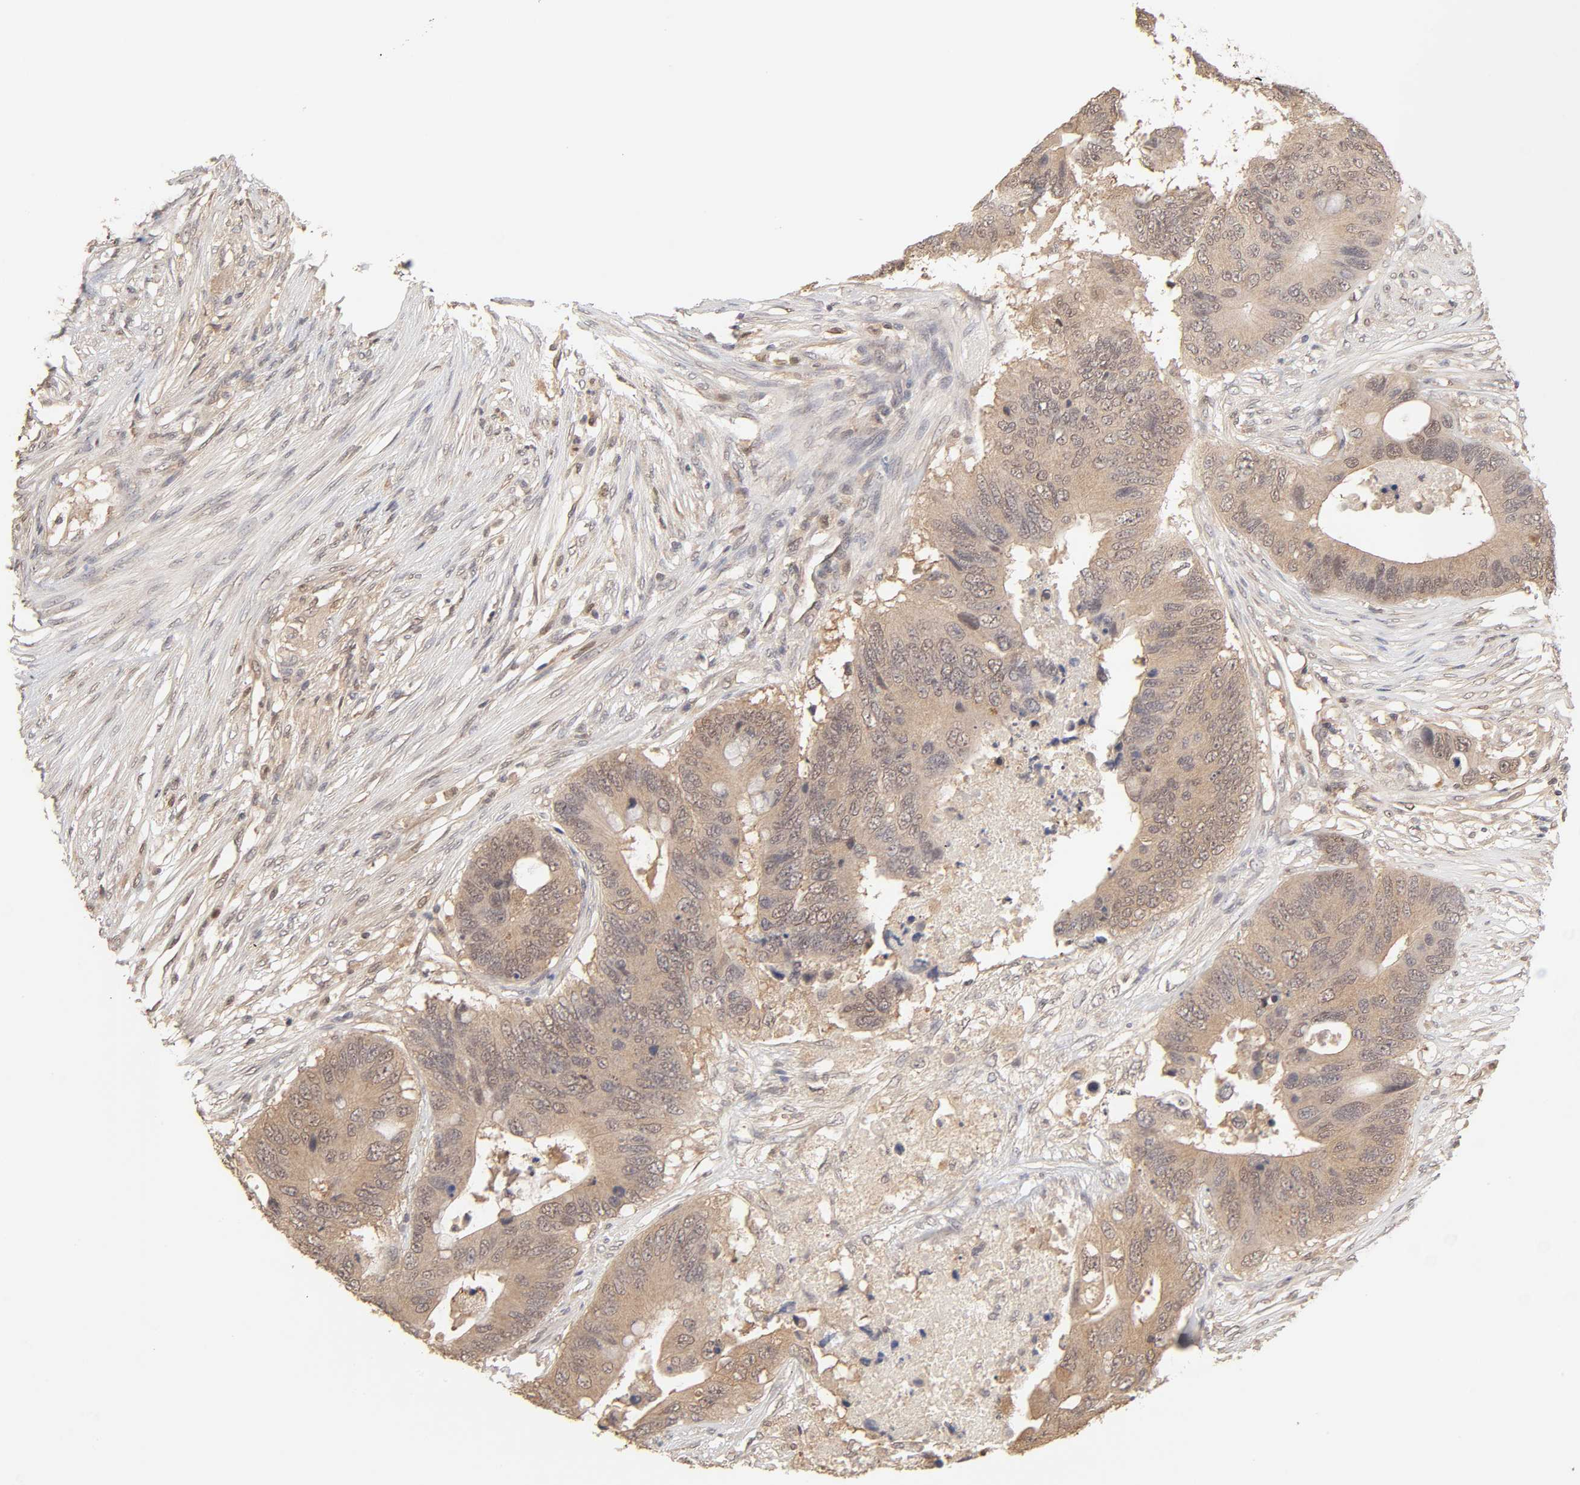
{"staining": {"intensity": "moderate", "quantity": ">75%", "location": "cytoplasmic/membranous"}, "tissue": "colorectal cancer", "cell_type": "Tumor cells", "image_type": "cancer", "snomed": [{"axis": "morphology", "description": "Adenocarcinoma, NOS"}, {"axis": "topography", "description": "Colon"}], "caption": "Brown immunohistochemical staining in human colorectal cancer displays moderate cytoplasmic/membranous expression in about >75% of tumor cells. (DAB IHC, brown staining for protein, blue staining for nuclei).", "gene": "MAPK1", "patient": {"sex": "male", "age": 71}}